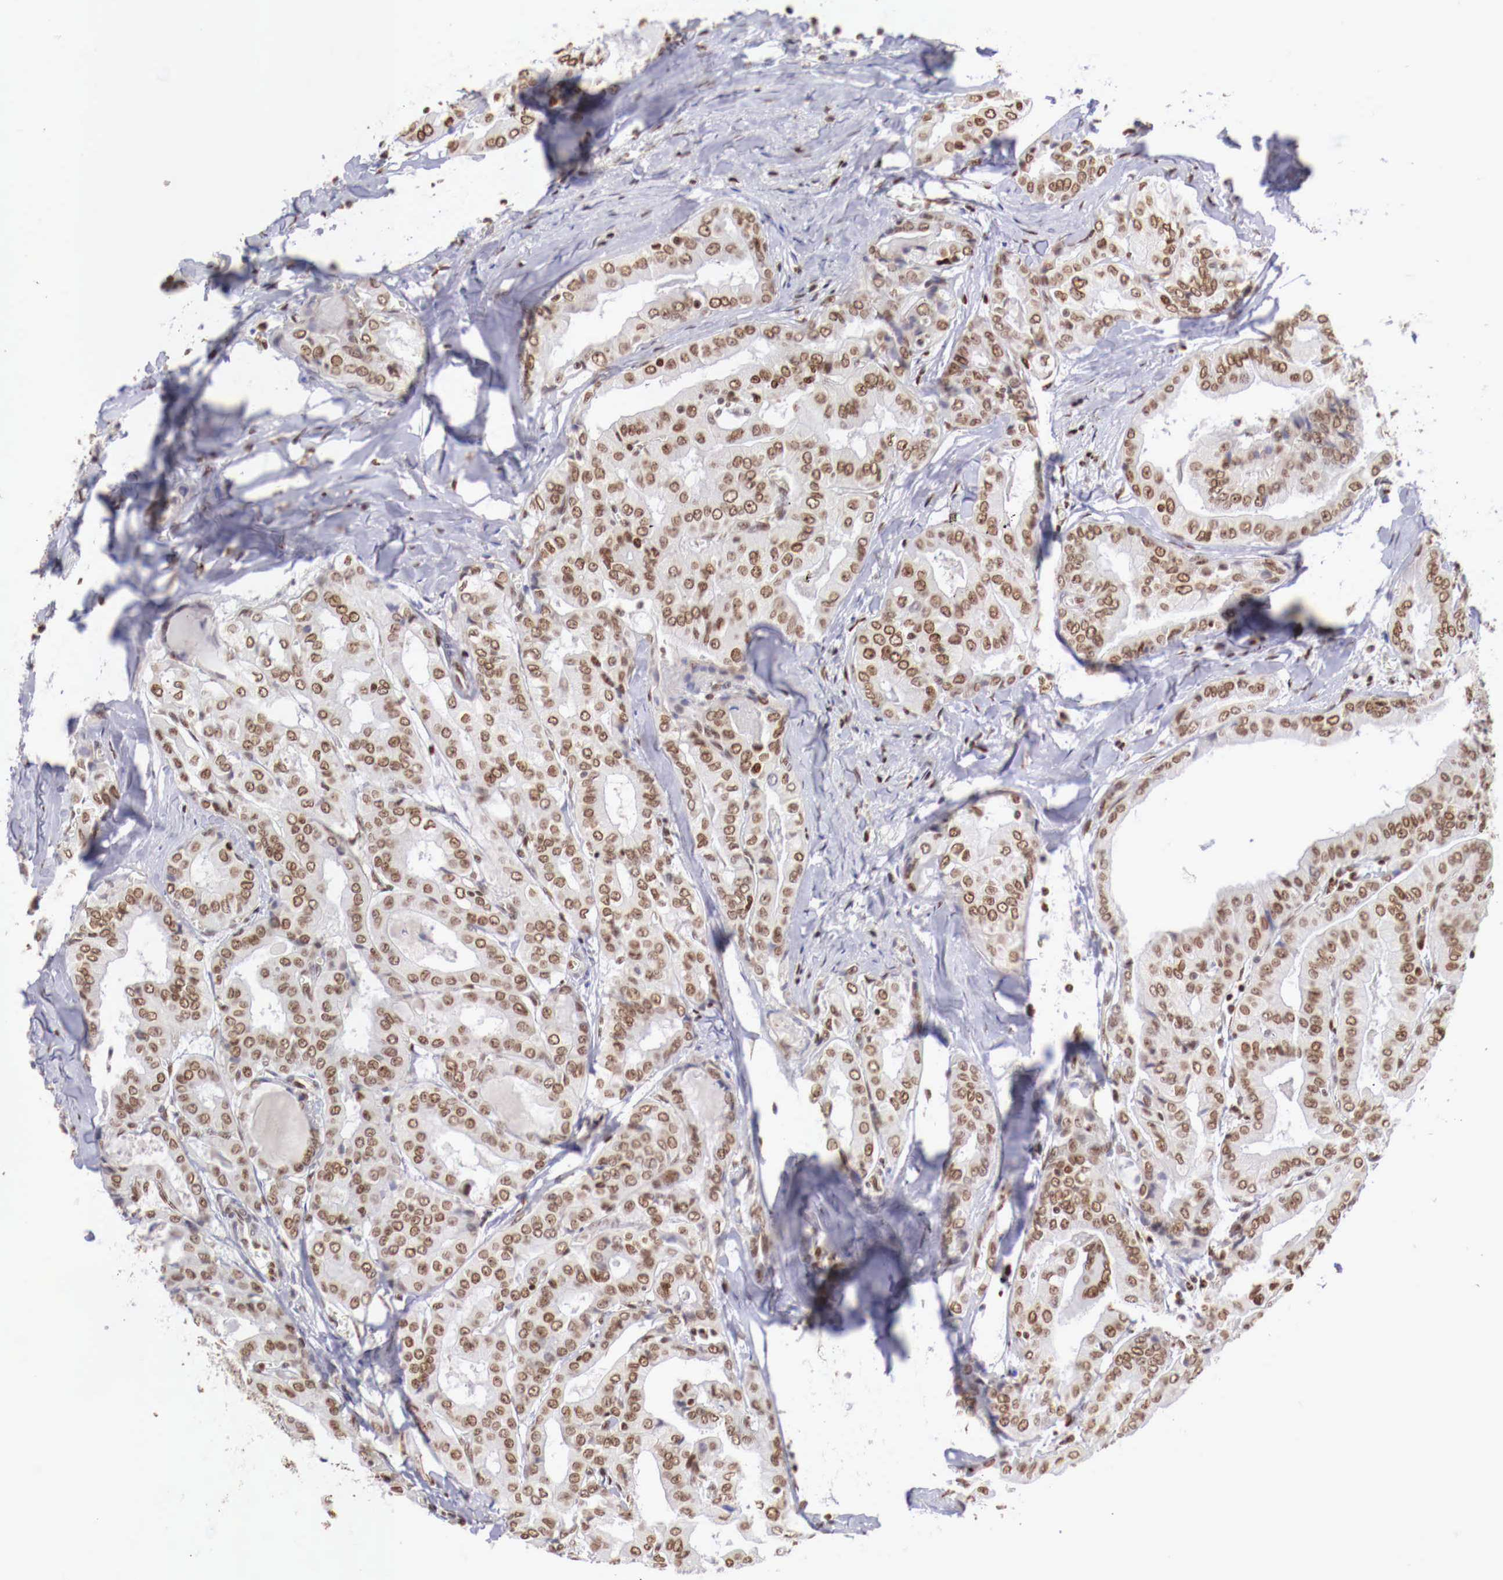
{"staining": {"intensity": "moderate", "quantity": ">75%", "location": "nuclear"}, "tissue": "thyroid cancer", "cell_type": "Tumor cells", "image_type": "cancer", "snomed": [{"axis": "morphology", "description": "Papillary adenocarcinoma, NOS"}, {"axis": "topography", "description": "Thyroid gland"}], "caption": "Human papillary adenocarcinoma (thyroid) stained with a protein marker reveals moderate staining in tumor cells.", "gene": "MAX", "patient": {"sex": "female", "age": 71}}